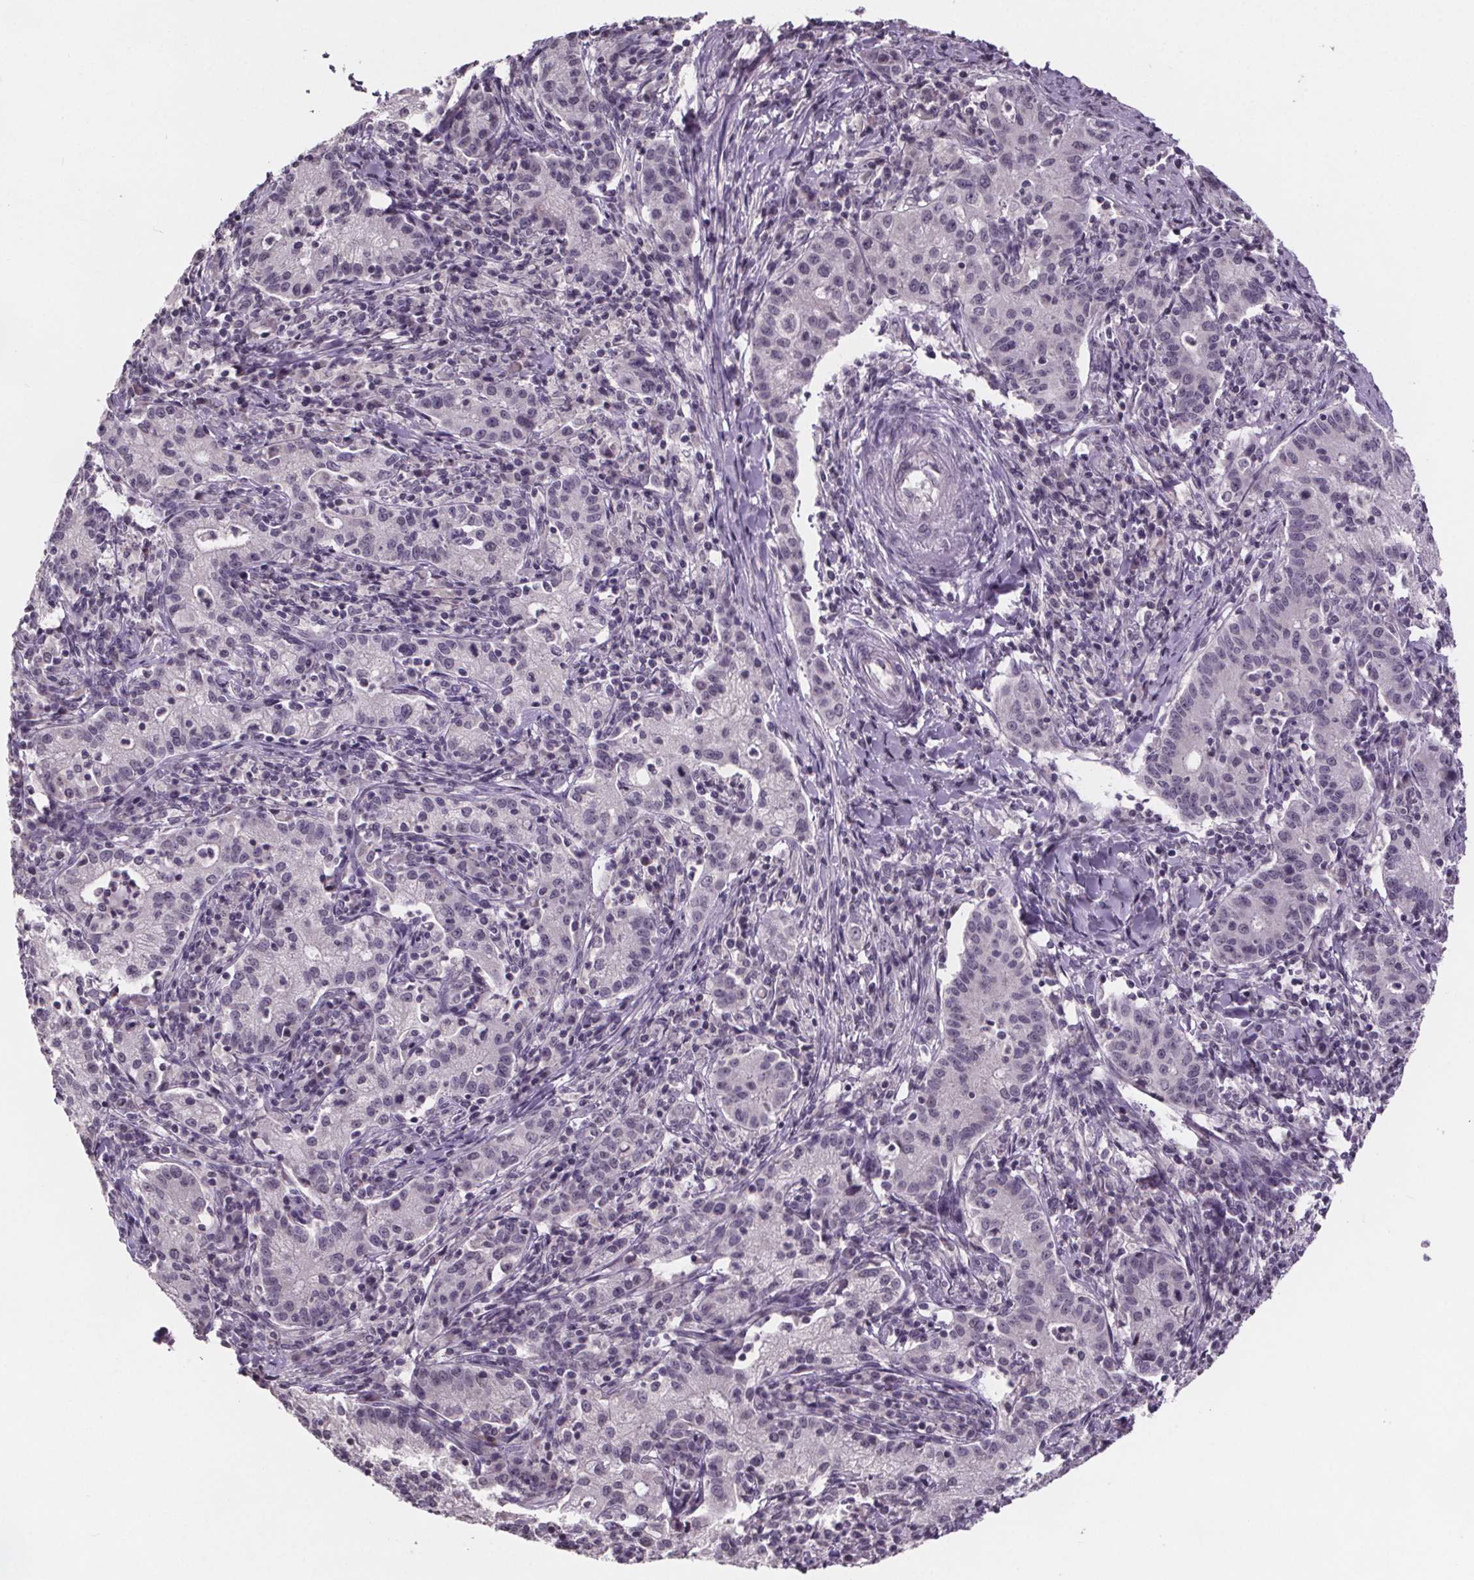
{"staining": {"intensity": "negative", "quantity": "none", "location": "none"}, "tissue": "cervical cancer", "cell_type": "Tumor cells", "image_type": "cancer", "snomed": [{"axis": "morphology", "description": "Normal tissue, NOS"}, {"axis": "morphology", "description": "Adenocarcinoma, NOS"}, {"axis": "topography", "description": "Cervix"}], "caption": "An immunohistochemistry (IHC) image of cervical adenocarcinoma is shown. There is no staining in tumor cells of cervical adenocarcinoma. (DAB (3,3'-diaminobenzidine) immunohistochemistry (IHC) with hematoxylin counter stain).", "gene": "NKX6-1", "patient": {"sex": "female", "age": 44}}